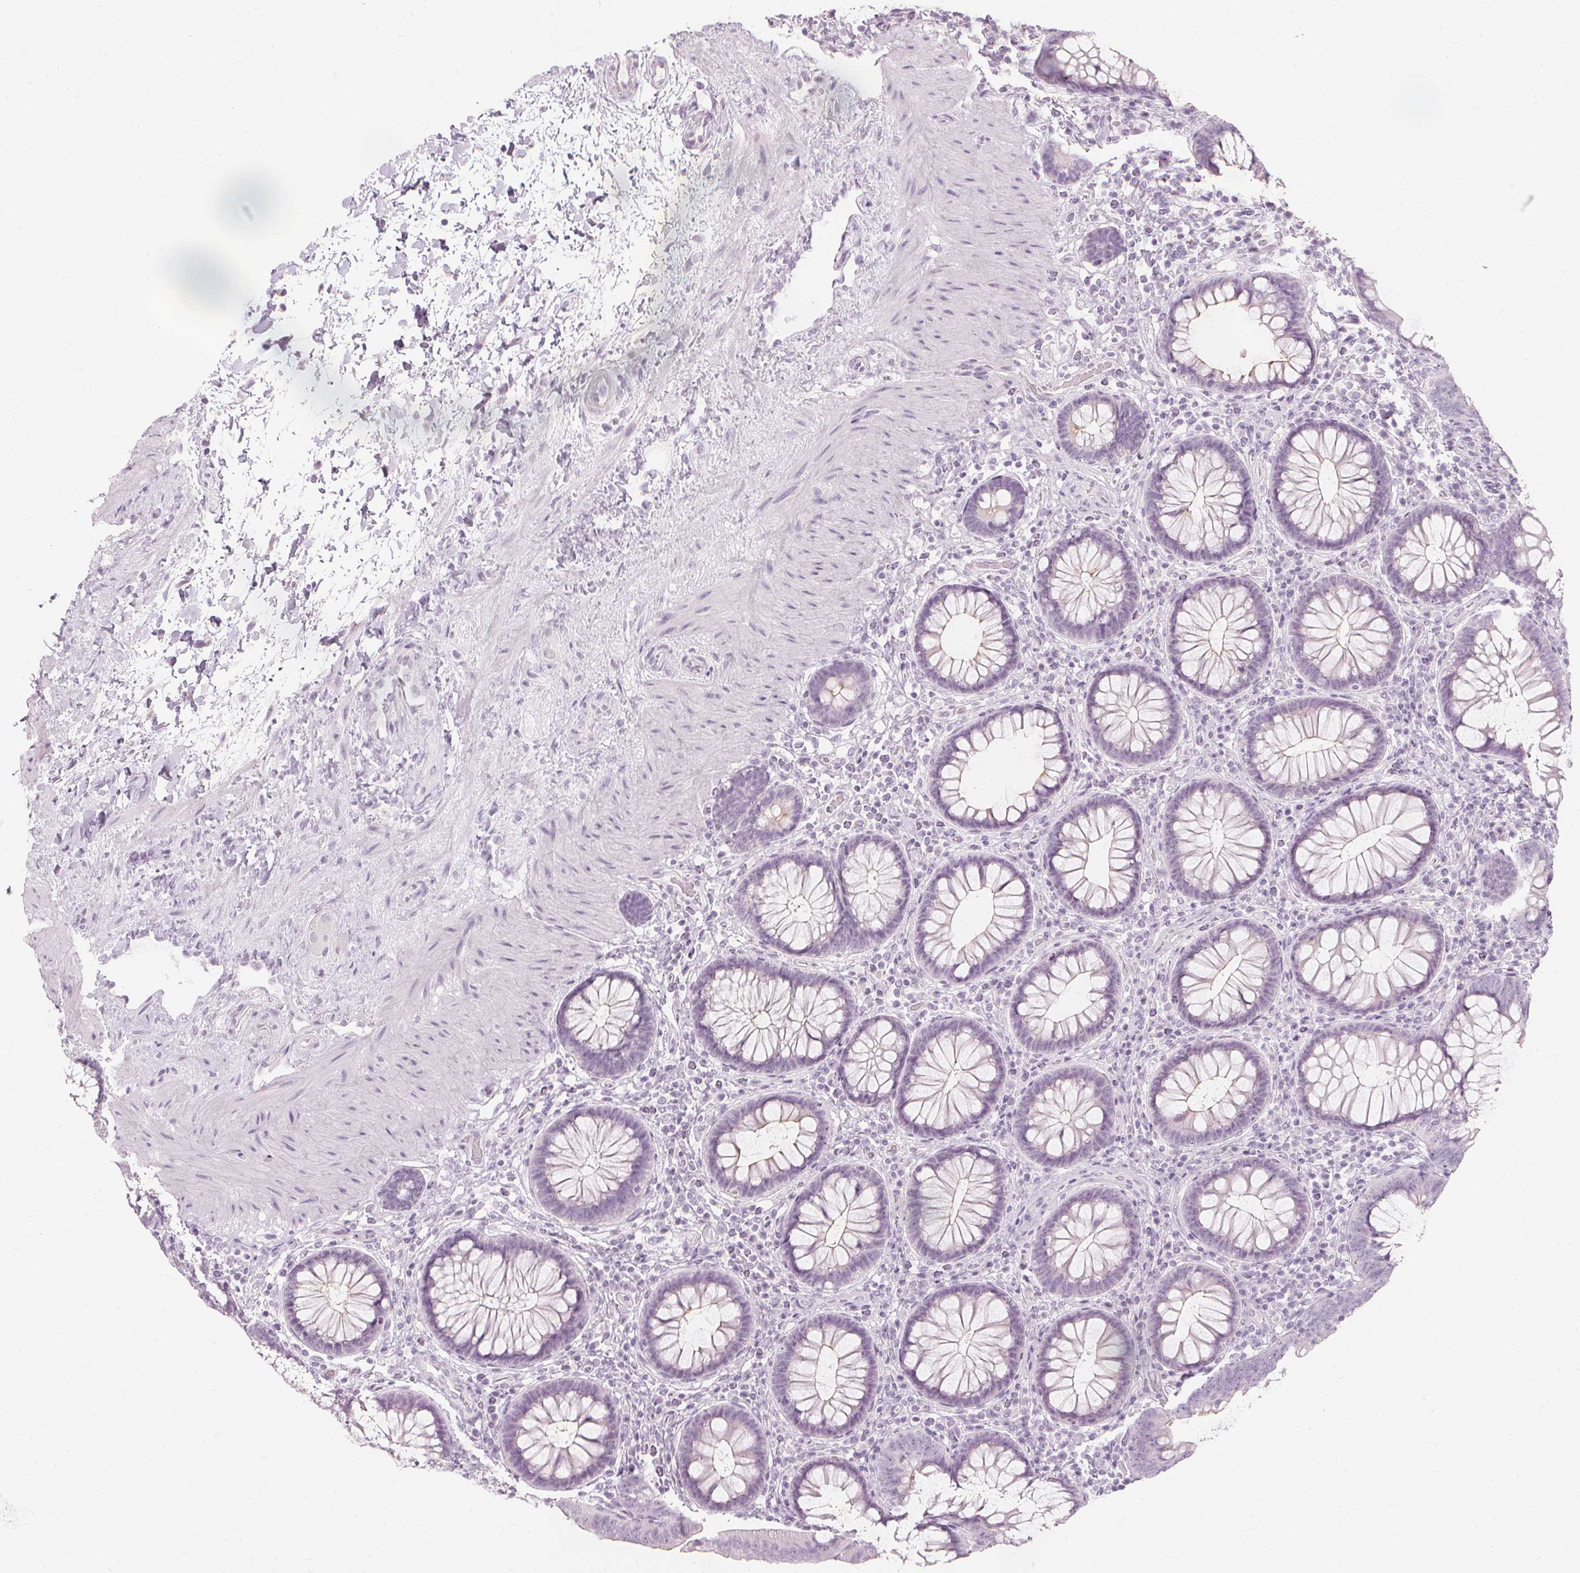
{"staining": {"intensity": "negative", "quantity": "none", "location": "none"}, "tissue": "colon", "cell_type": "Endothelial cells", "image_type": "normal", "snomed": [{"axis": "morphology", "description": "Normal tissue, NOS"}, {"axis": "morphology", "description": "Adenoma, NOS"}, {"axis": "topography", "description": "Soft tissue"}, {"axis": "topography", "description": "Colon"}], "caption": "Immunohistochemistry micrograph of unremarkable colon: colon stained with DAB (3,3'-diaminobenzidine) exhibits no significant protein positivity in endothelial cells. (DAB (3,3'-diaminobenzidine) immunohistochemistry (IHC) with hematoxylin counter stain).", "gene": "MUC12", "patient": {"sex": "male", "age": 47}}